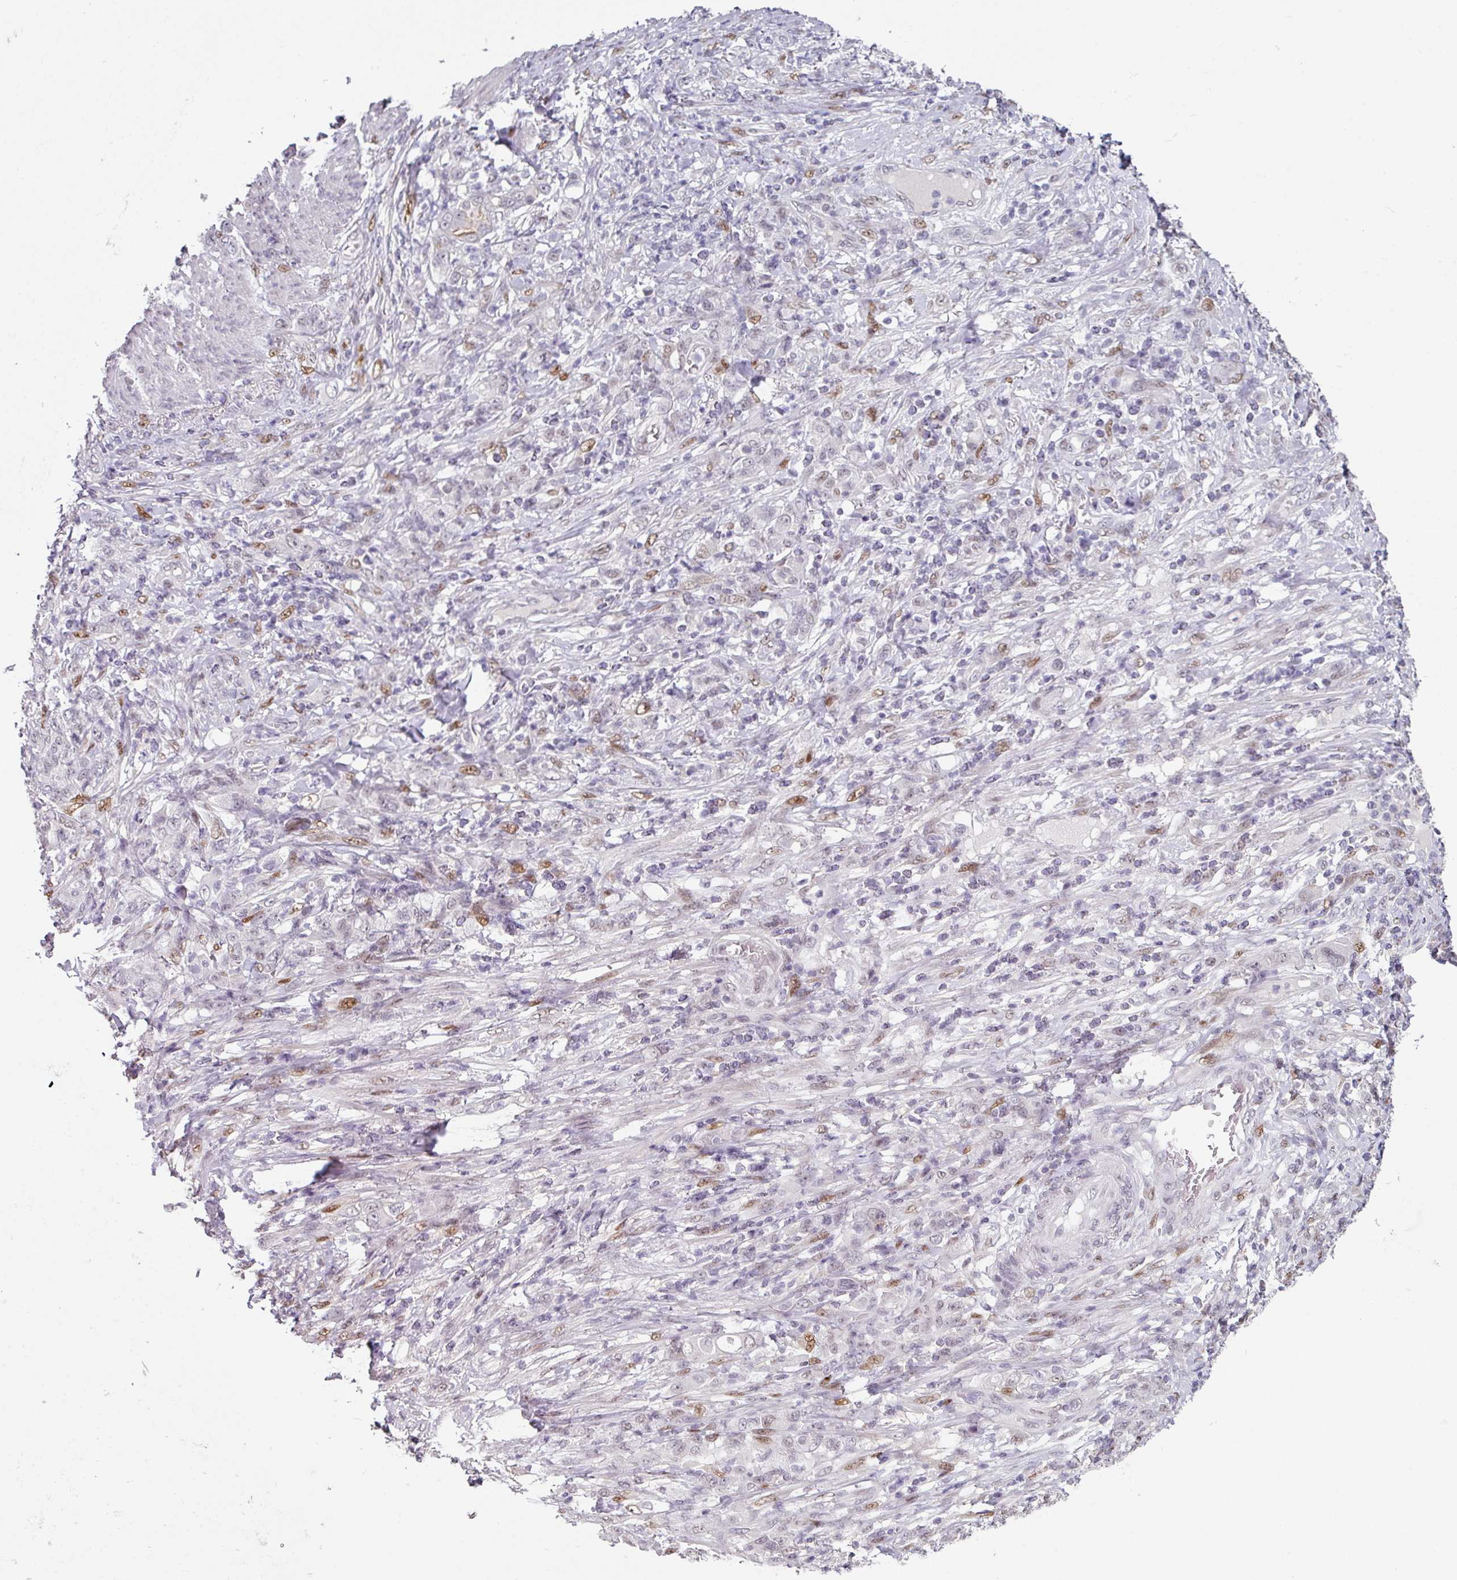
{"staining": {"intensity": "moderate", "quantity": "<25%", "location": "nuclear"}, "tissue": "stomach cancer", "cell_type": "Tumor cells", "image_type": "cancer", "snomed": [{"axis": "morphology", "description": "Adenocarcinoma, NOS"}, {"axis": "topography", "description": "Stomach"}], "caption": "Brown immunohistochemical staining in human adenocarcinoma (stomach) shows moderate nuclear positivity in approximately <25% of tumor cells.", "gene": "ELK1", "patient": {"sex": "female", "age": 79}}